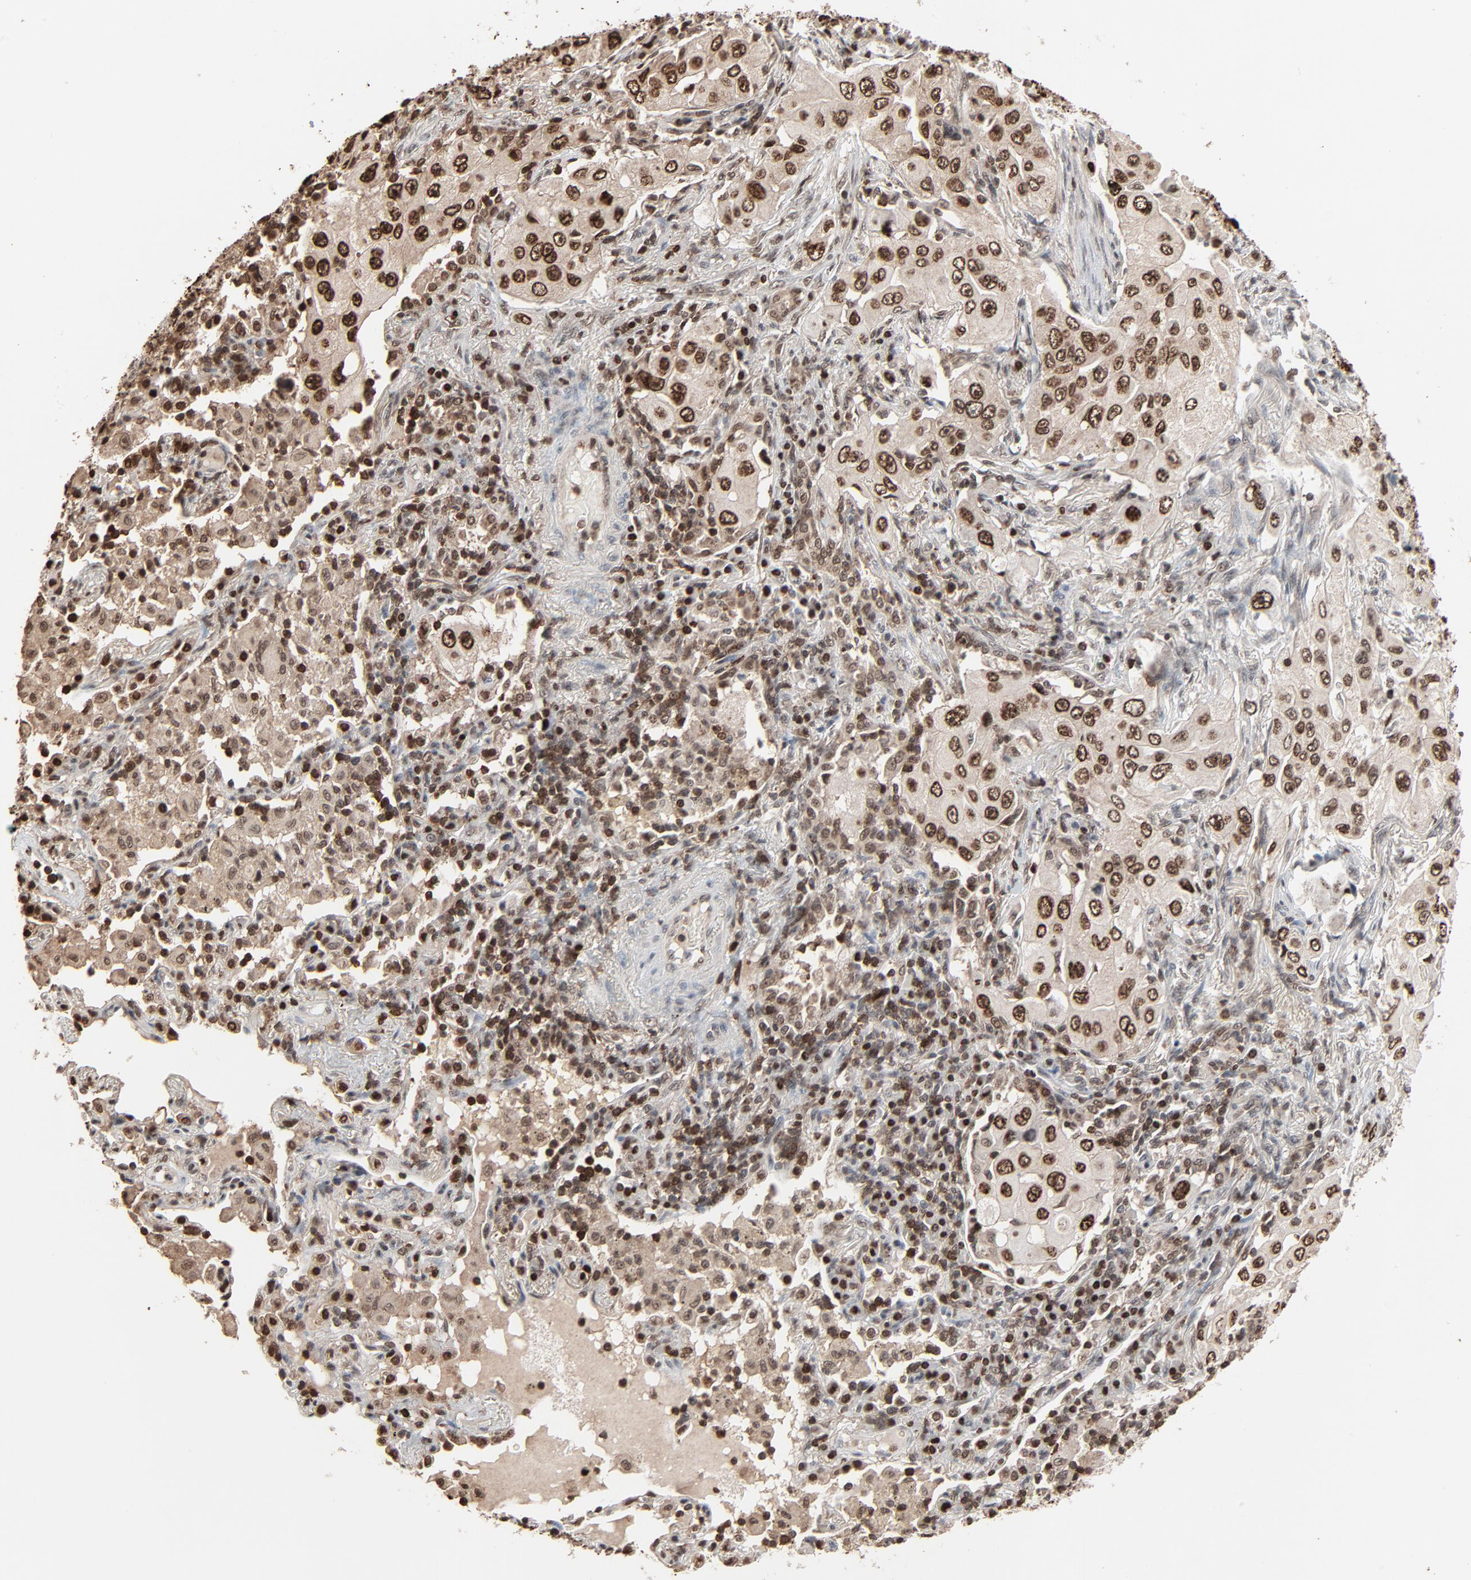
{"staining": {"intensity": "moderate", "quantity": ">75%", "location": "nuclear"}, "tissue": "lung cancer", "cell_type": "Tumor cells", "image_type": "cancer", "snomed": [{"axis": "morphology", "description": "Adenocarcinoma, NOS"}, {"axis": "topography", "description": "Lung"}], "caption": "An image of lung cancer stained for a protein exhibits moderate nuclear brown staining in tumor cells.", "gene": "RPS6KA3", "patient": {"sex": "male", "age": 84}}